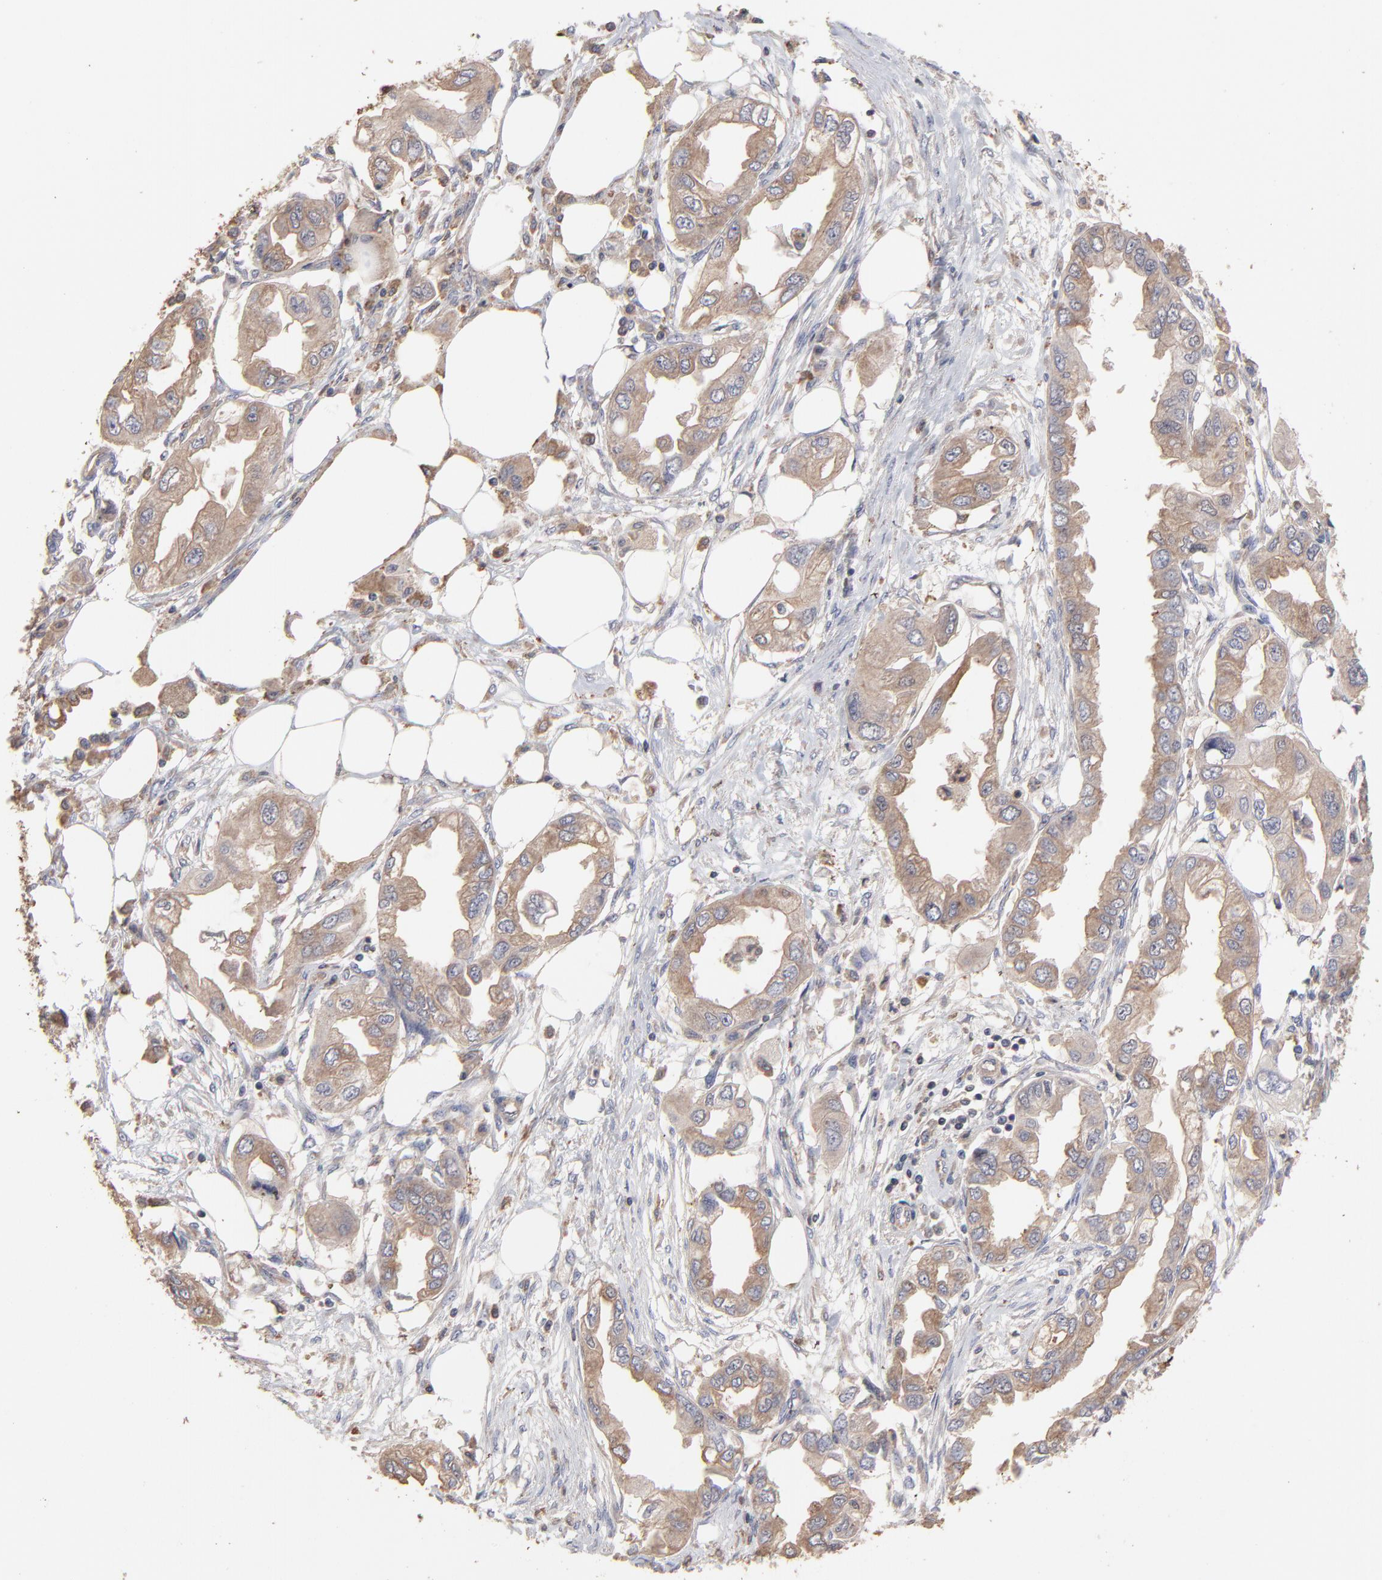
{"staining": {"intensity": "moderate", "quantity": ">75%", "location": "cytoplasmic/membranous"}, "tissue": "endometrial cancer", "cell_type": "Tumor cells", "image_type": "cancer", "snomed": [{"axis": "morphology", "description": "Adenocarcinoma, NOS"}, {"axis": "topography", "description": "Endometrium"}], "caption": "Protein staining of endometrial cancer tissue reveals moderate cytoplasmic/membranous staining in about >75% of tumor cells.", "gene": "TANGO2", "patient": {"sex": "female", "age": 67}}